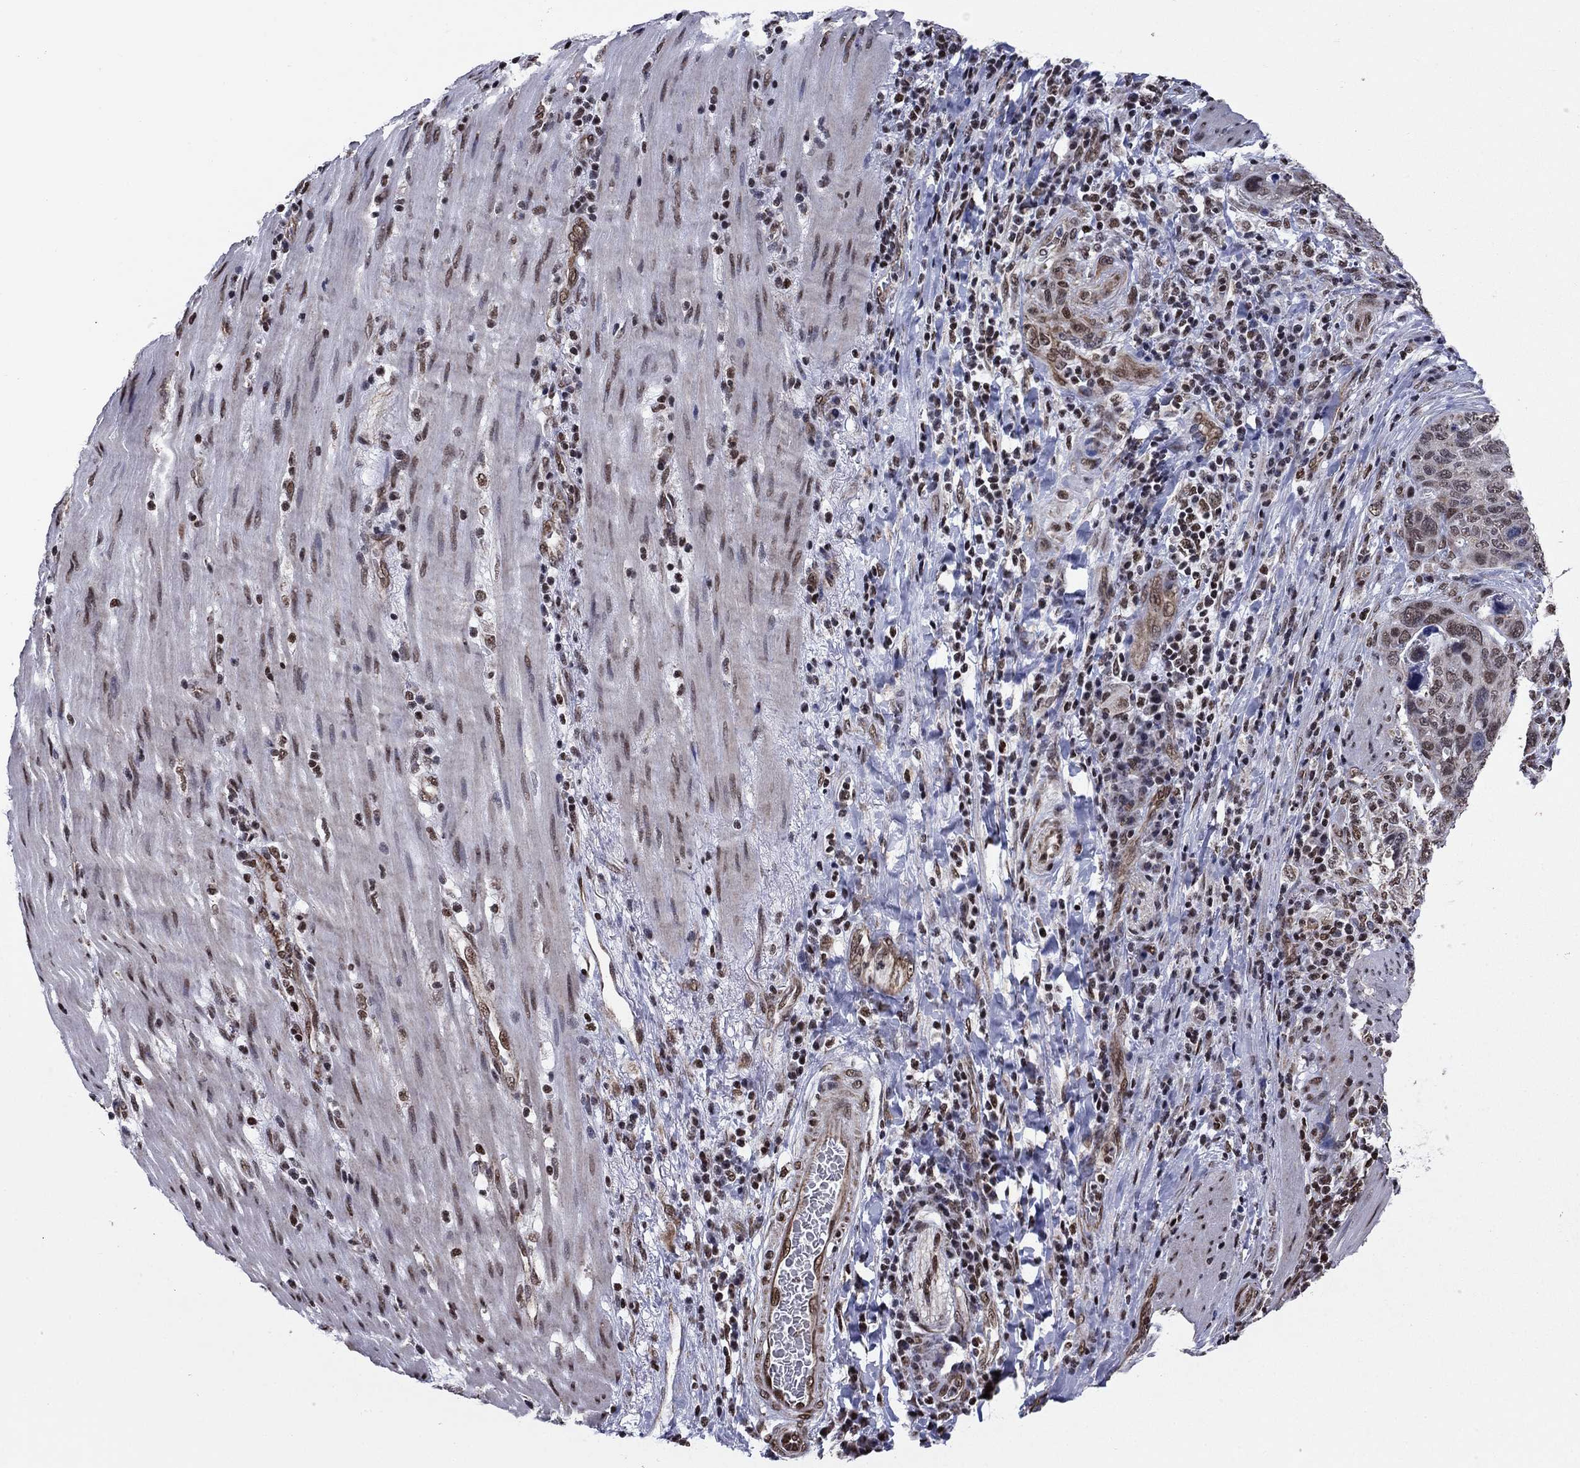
{"staining": {"intensity": "moderate", "quantity": "<25%", "location": "nuclear"}, "tissue": "stomach cancer", "cell_type": "Tumor cells", "image_type": "cancer", "snomed": [{"axis": "morphology", "description": "Adenocarcinoma, NOS"}, {"axis": "topography", "description": "Stomach"}], "caption": "Immunohistochemical staining of stomach adenocarcinoma demonstrates low levels of moderate nuclear expression in about <25% of tumor cells. (DAB (3,3'-diaminobenzidine) = brown stain, brightfield microscopy at high magnification).", "gene": "N4BP2", "patient": {"sex": "male", "age": 54}}